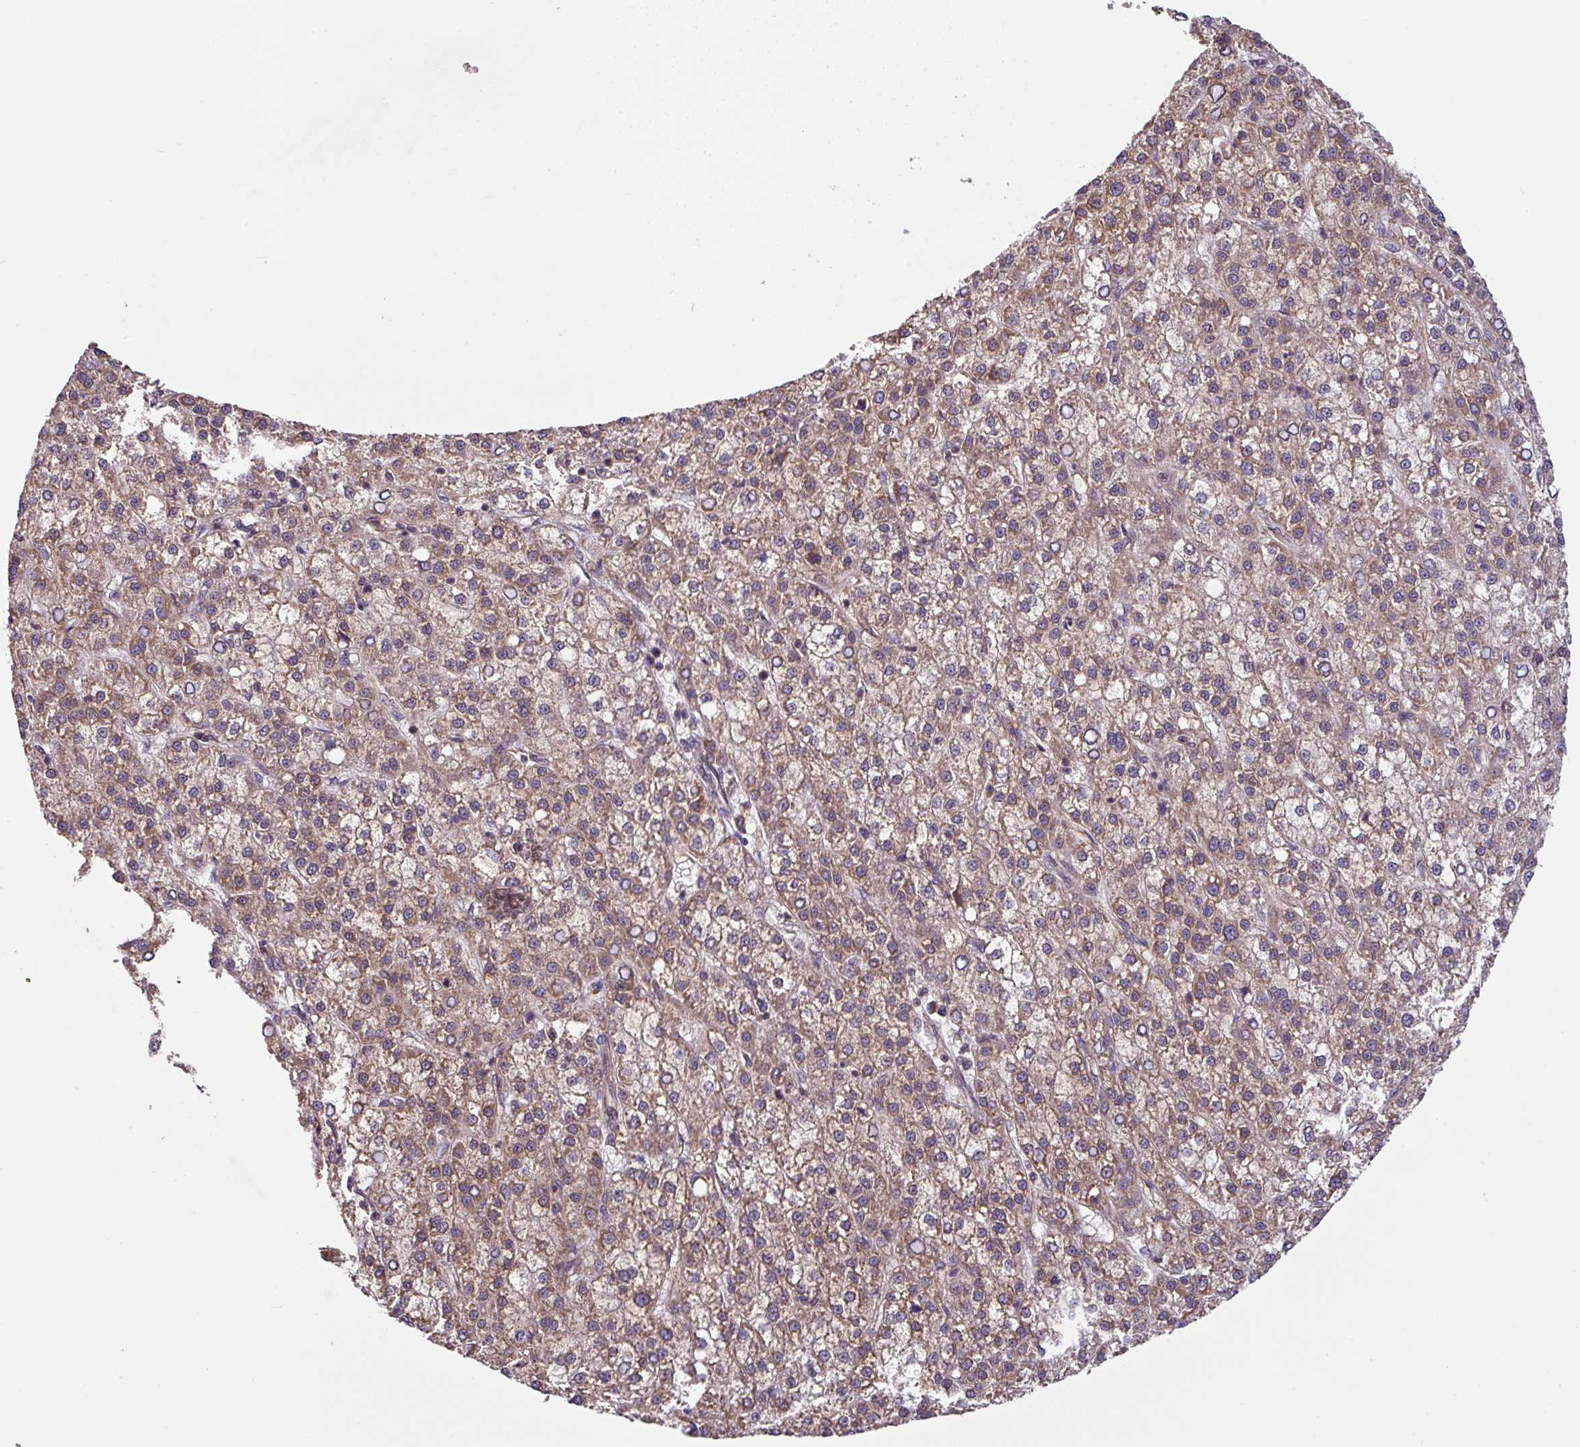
{"staining": {"intensity": "moderate", "quantity": ">75%", "location": "cytoplasmic/membranous"}, "tissue": "liver cancer", "cell_type": "Tumor cells", "image_type": "cancer", "snomed": [{"axis": "morphology", "description": "Carcinoma, Hepatocellular, NOS"}, {"axis": "topography", "description": "Liver"}], "caption": "This image displays liver cancer (hepatocellular carcinoma) stained with IHC to label a protein in brown. The cytoplasmic/membranous of tumor cells show moderate positivity for the protein. Nuclei are counter-stained blue.", "gene": "APOBEC3D", "patient": {"sex": "female", "age": 58}}